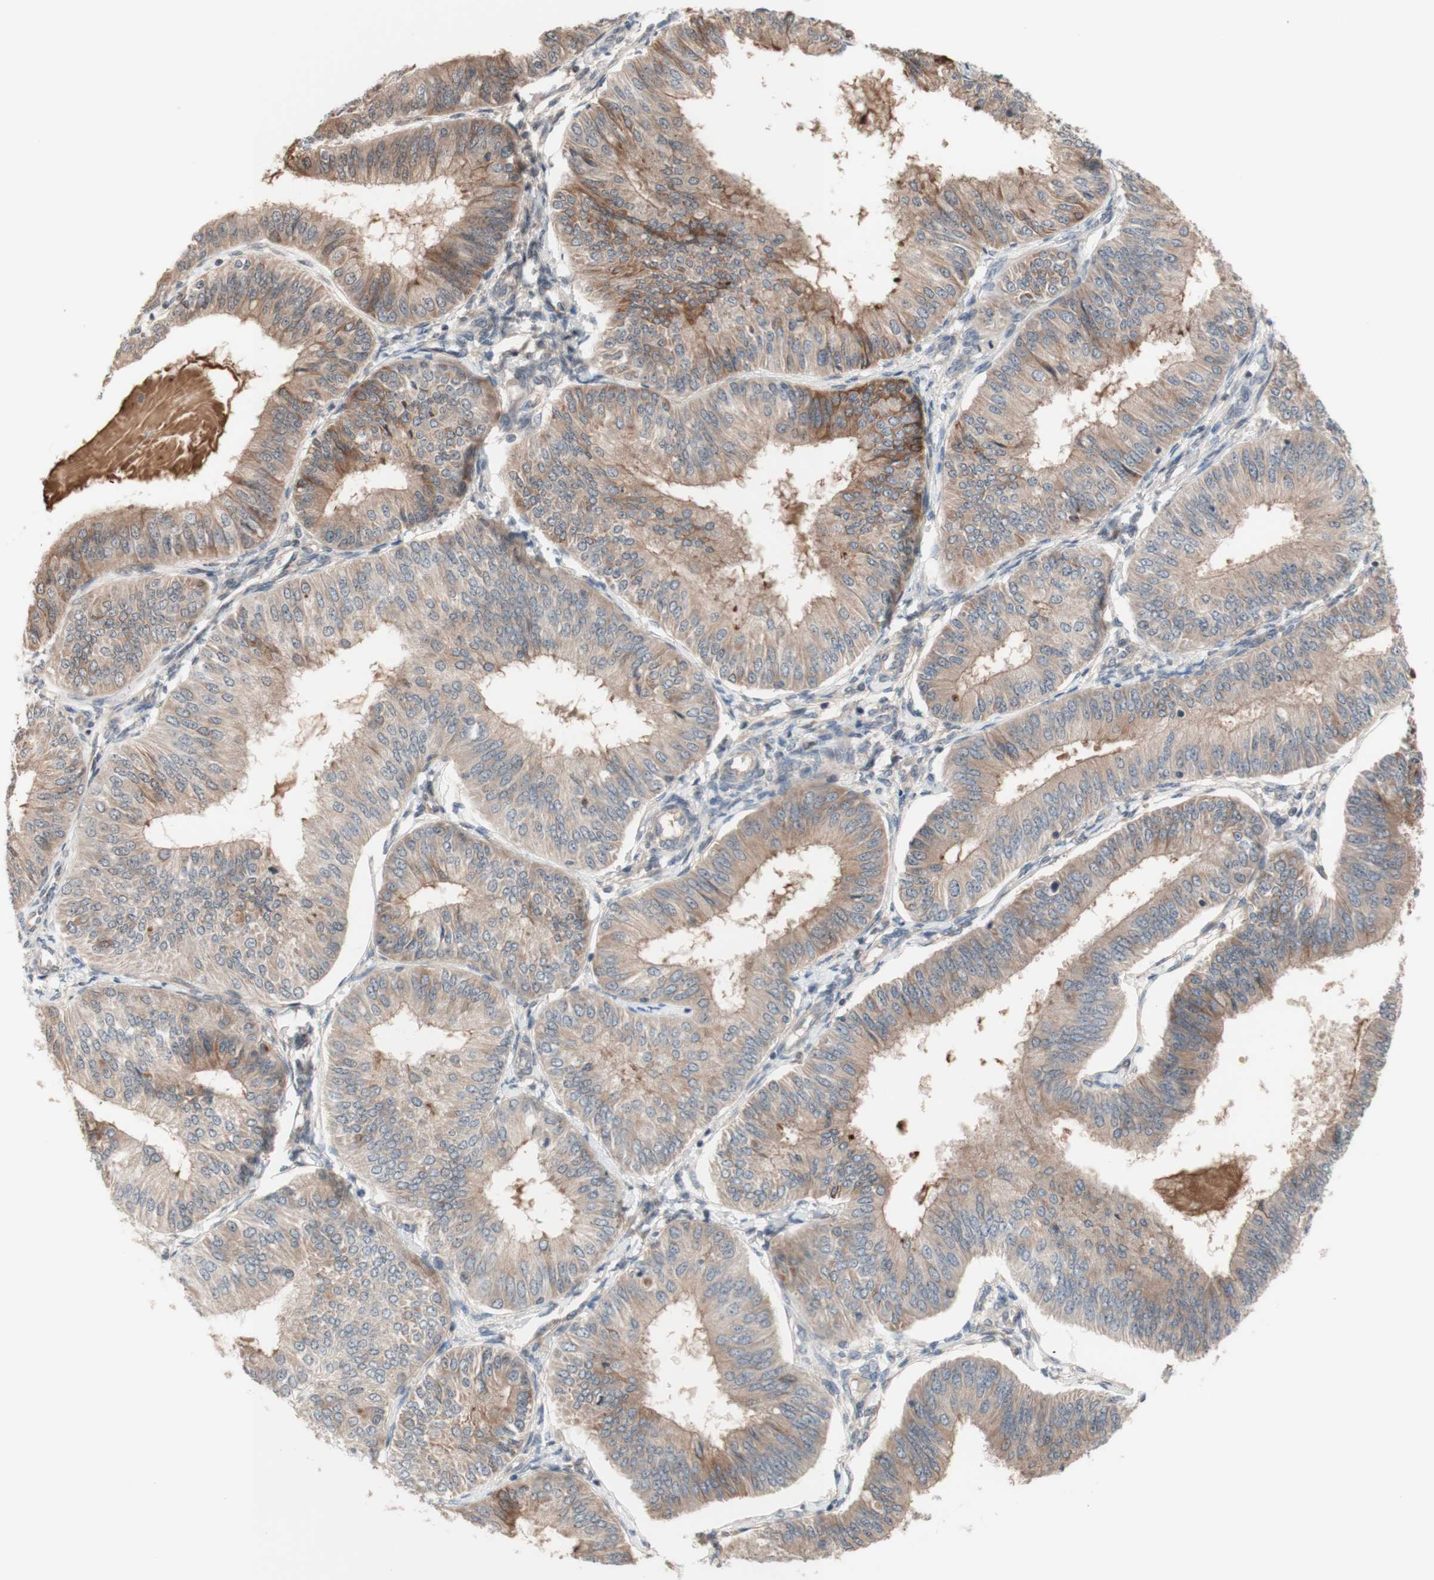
{"staining": {"intensity": "moderate", "quantity": "25%-75%", "location": "cytoplasmic/membranous"}, "tissue": "endometrial cancer", "cell_type": "Tumor cells", "image_type": "cancer", "snomed": [{"axis": "morphology", "description": "Adenocarcinoma, NOS"}, {"axis": "topography", "description": "Endometrium"}], "caption": "Adenocarcinoma (endometrial) stained with a protein marker reveals moderate staining in tumor cells.", "gene": "CD55", "patient": {"sex": "female", "age": 58}}